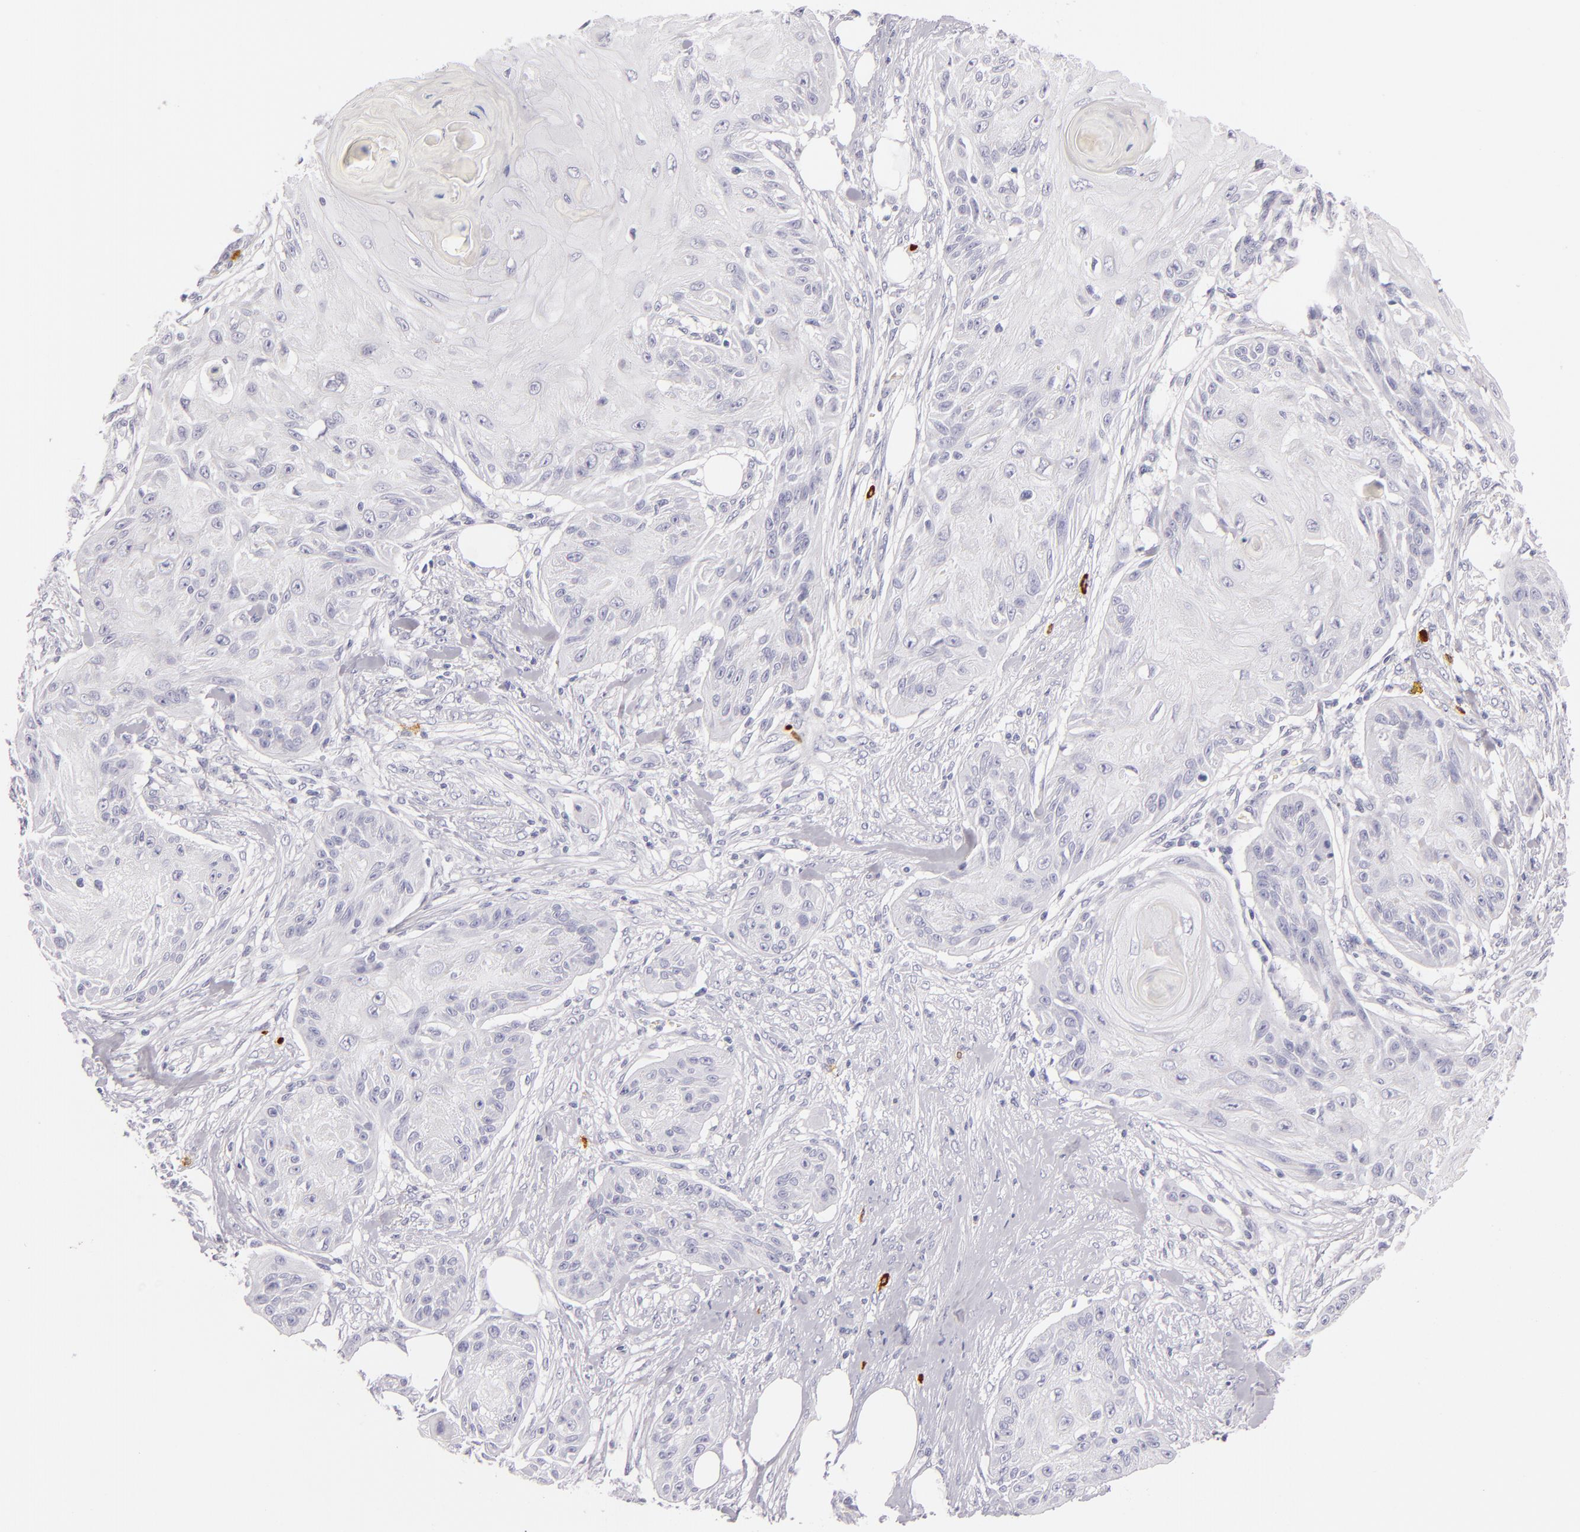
{"staining": {"intensity": "negative", "quantity": "none", "location": "none"}, "tissue": "skin cancer", "cell_type": "Tumor cells", "image_type": "cancer", "snomed": [{"axis": "morphology", "description": "Squamous cell carcinoma, NOS"}, {"axis": "topography", "description": "Skin"}], "caption": "The image exhibits no significant expression in tumor cells of skin squamous cell carcinoma.", "gene": "TPSD1", "patient": {"sex": "female", "age": 88}}